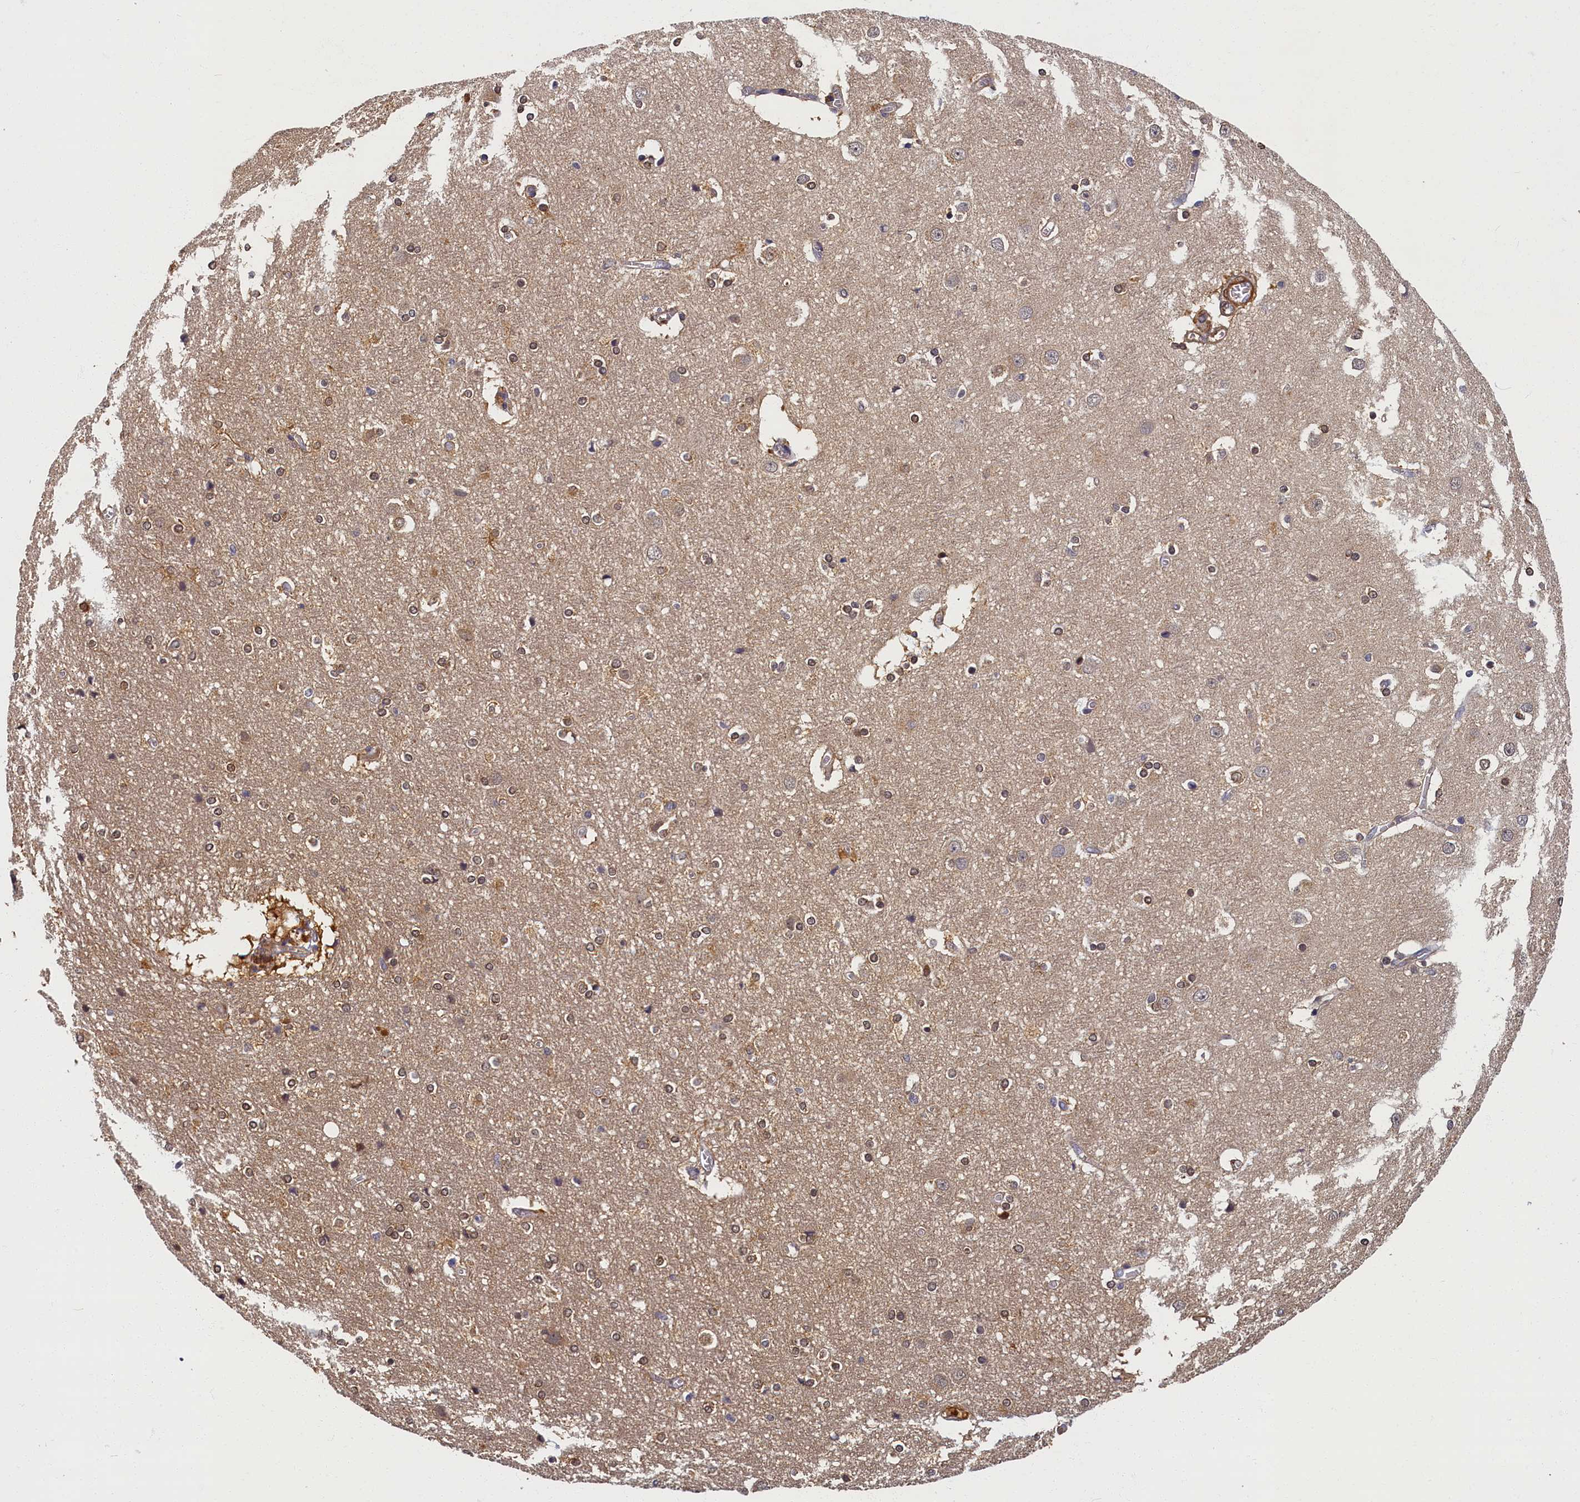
{"staining": {"intensity": "moderate", "quantity": ">75%", "location": "cytoplasmic/membranous"}, "tissue": "cerebral cortex", "cell_type": "Endothelial cells", "image_type": "normal", "snomed": [{"axis": "morphology", "description": "Normal tissue, NOS"}, {"axis": "topography", "description": "Cerebral cortex"}], "caption": "Immunohistochemistry (IHC) (DAB) staining of unremarkable human cerebral cortex reveals moderate cytoplasmic/membranous protein expression in approximately >75% of endothelial cells. (DAB (3,3'-diaminobenzidine) IHC with brightfield microscopy, high magnification).", "gene": "TBCB", "patient": {"sex": "male", "age": 54}}